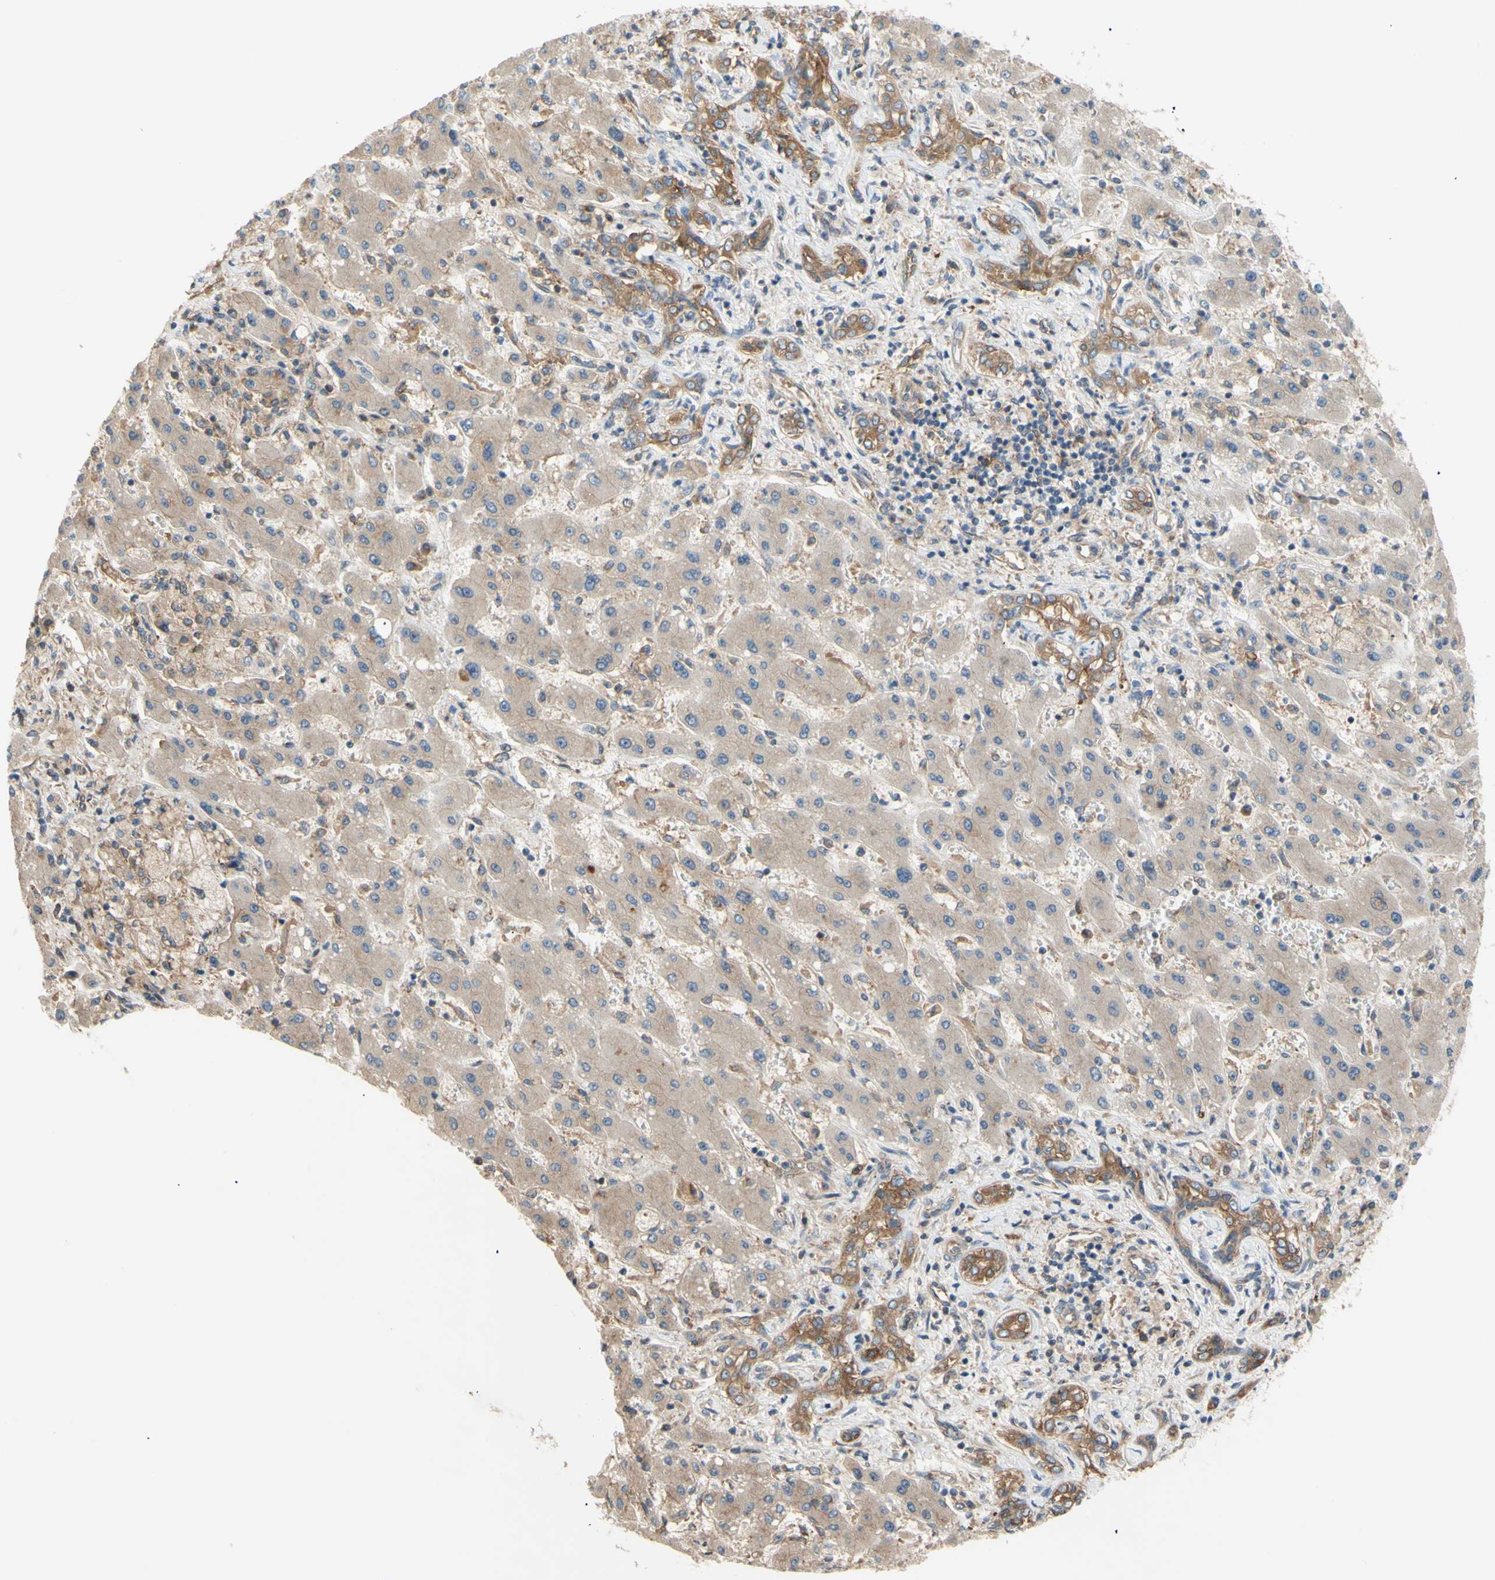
{"staining": {"intensity": "moderate", "quantity": ">75%", "location": "cytoplasmic/membranous"}, "tissue": "liver cancer", "cell_type": "Tumor cells", "image_type": "cancer", "snomed": [{"axis": "morphology", "description": "Cholangiocarcinoma"}, {"axis": "topography", "description": "Liver"}], "caption": "A brown stain labels moderate cytoplasmic/membranous positivity of a protein in liver cancer tumor cells.", "gene": "DYNLRB1", "patient": {"sex": "male", "age": 50}}